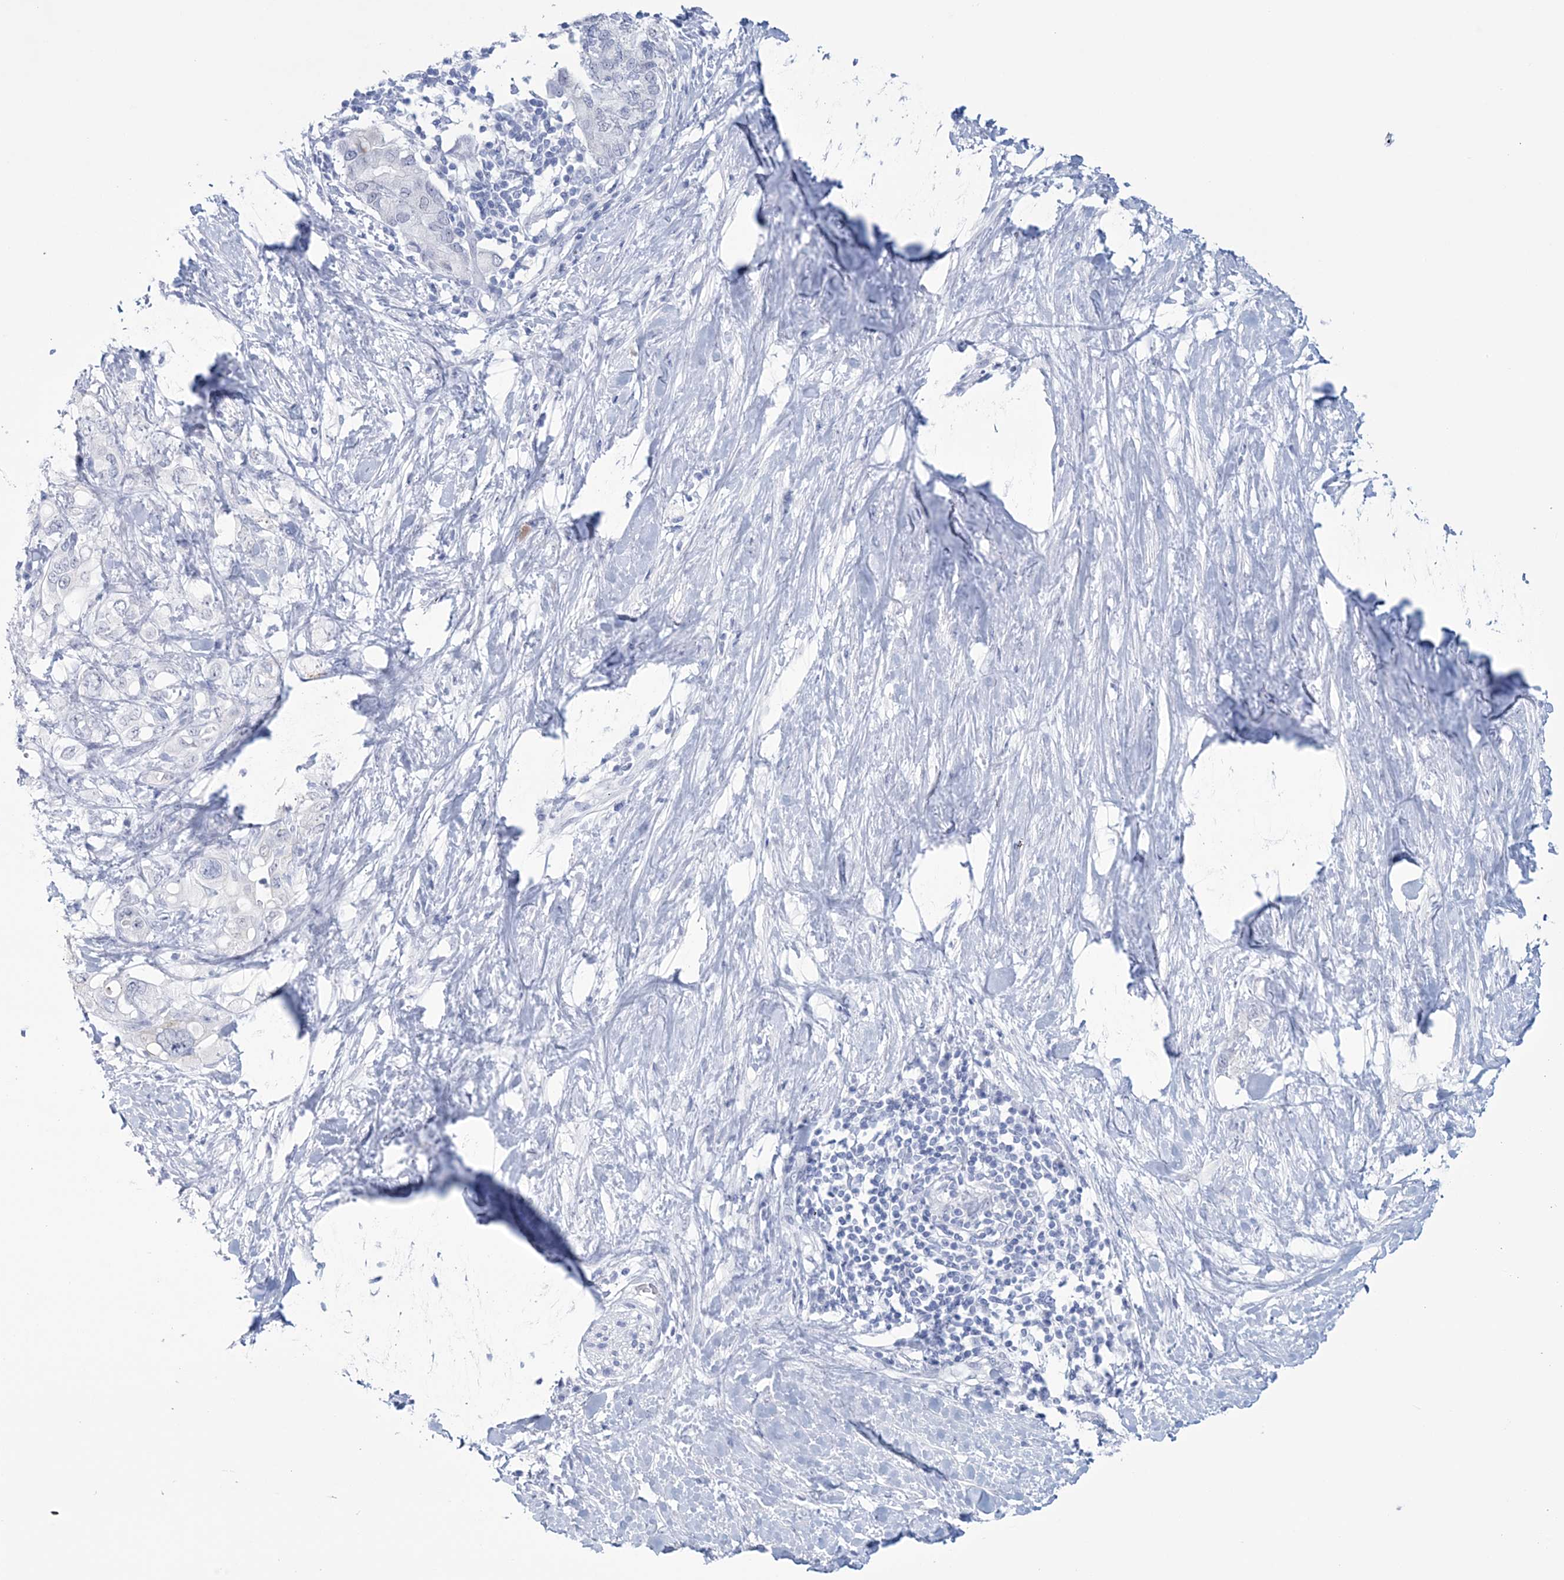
{"staining": {"intensity": "negative", "quantity": "none", "location": "none"}, "tissue": "pancreatic cancer", "cell_type": "Tumor cells", "image_type": "cancer", "snomed": [{"axis": "morphology", "description": "Adenocarcinoma, NOS"}, {"axis": "topography", "description": "Pancreas"}], "caption": "The IHC histopathology image has no significant positivity in tumor cells of pancreatic cancer tissue.", "gene": "DPCD", "patient": {"sex": "female", "age": 56}}